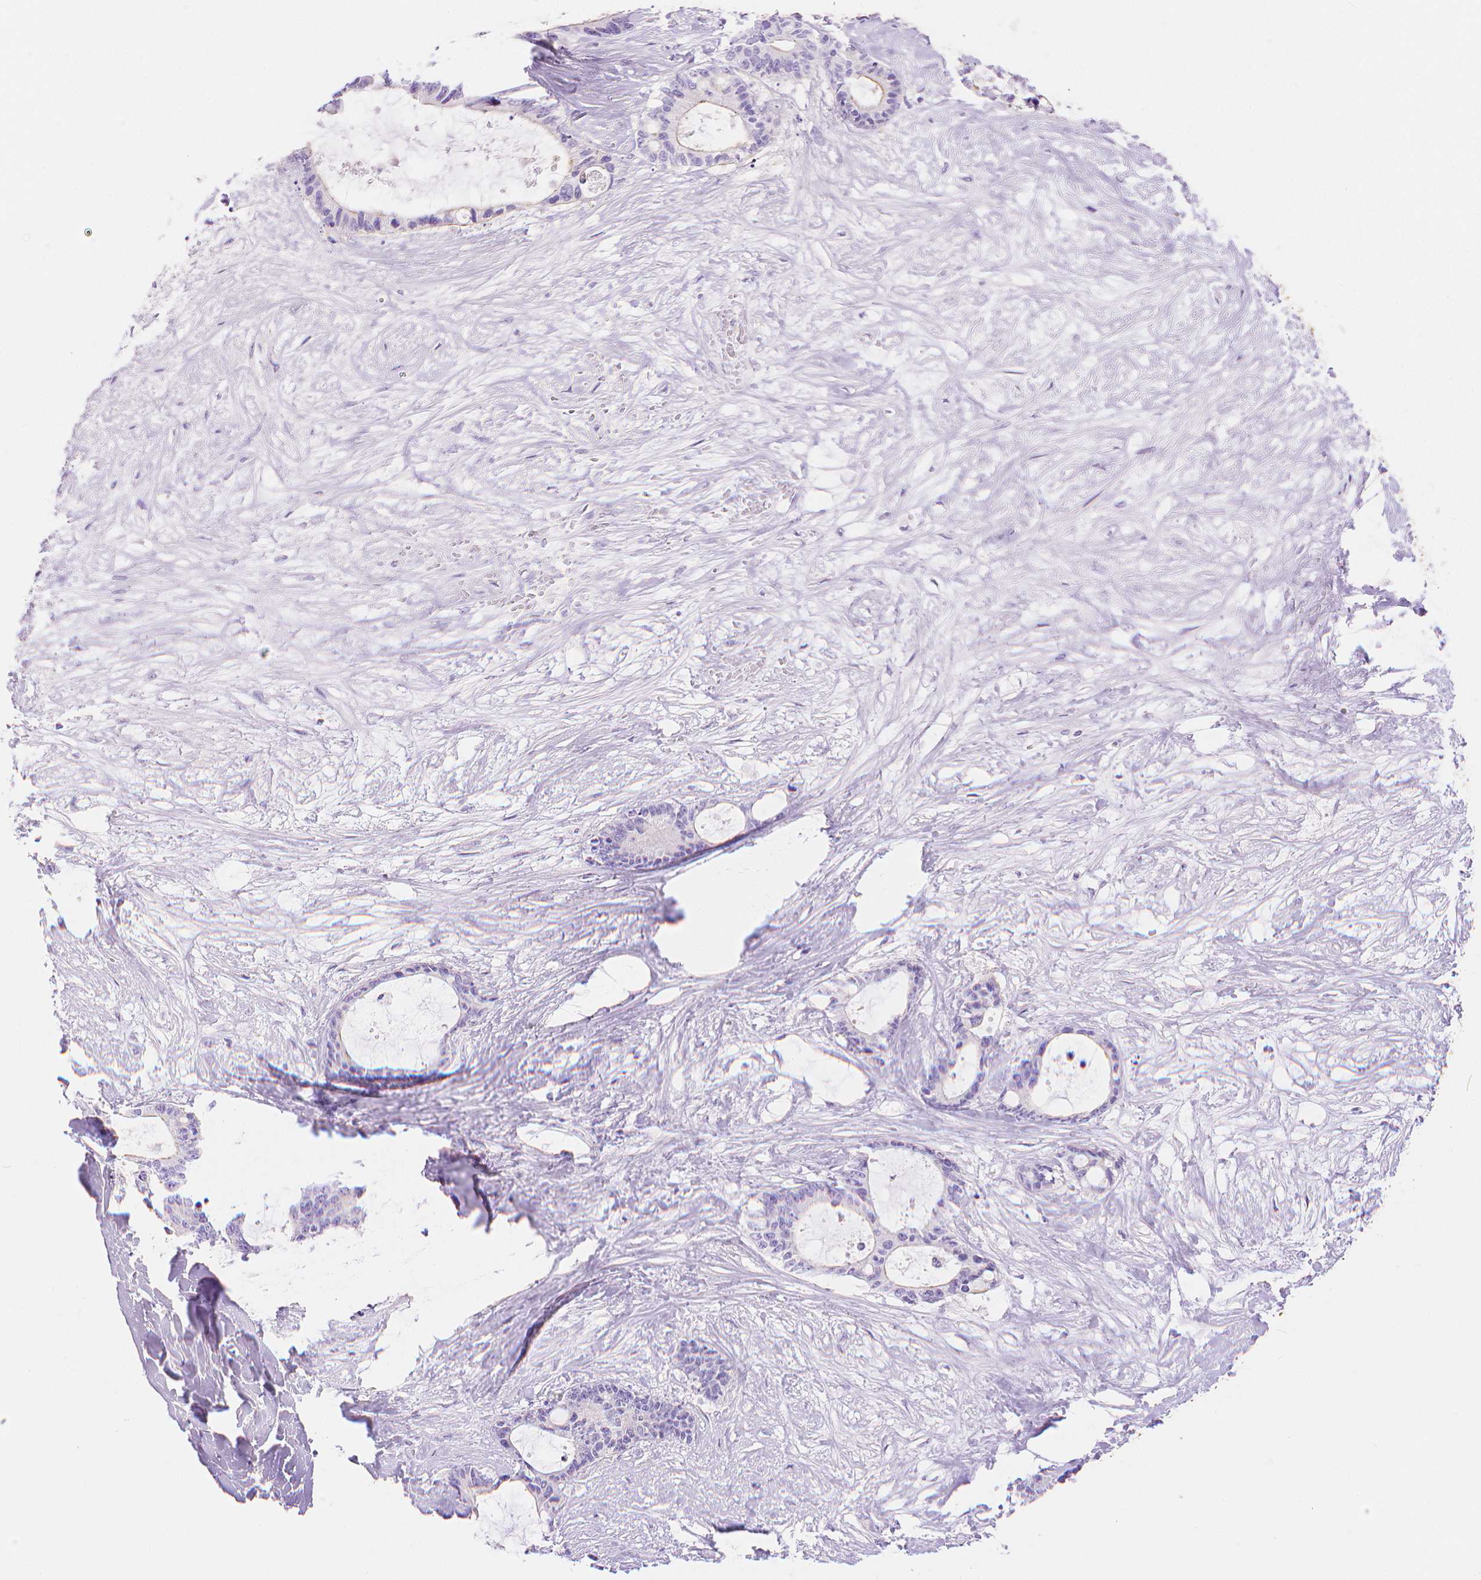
{"staining": {"intensity": "negative", "quantity": "none", "location": "none"}, "tissue": "liver cancer", "cell_type": "Tumor cells", "image_type": "cancer", "snomed": [{"axis": "morphology", "description": "Normal tissue, NOS"}, {"axis": "morphology", "description": "Cholangiocarcinoma"}, {"axis": "topography", "description": "Liver"}, {"axis": "topography", "description": "Peripheral nerve tissue"}], "caption": "This is an immunohistochemistry image of human cholangiocarcinoma (liver). There is no expression in tumor cells.", "gene": "SLC27A5", "patient": {"sex": "female", "age": 73}}